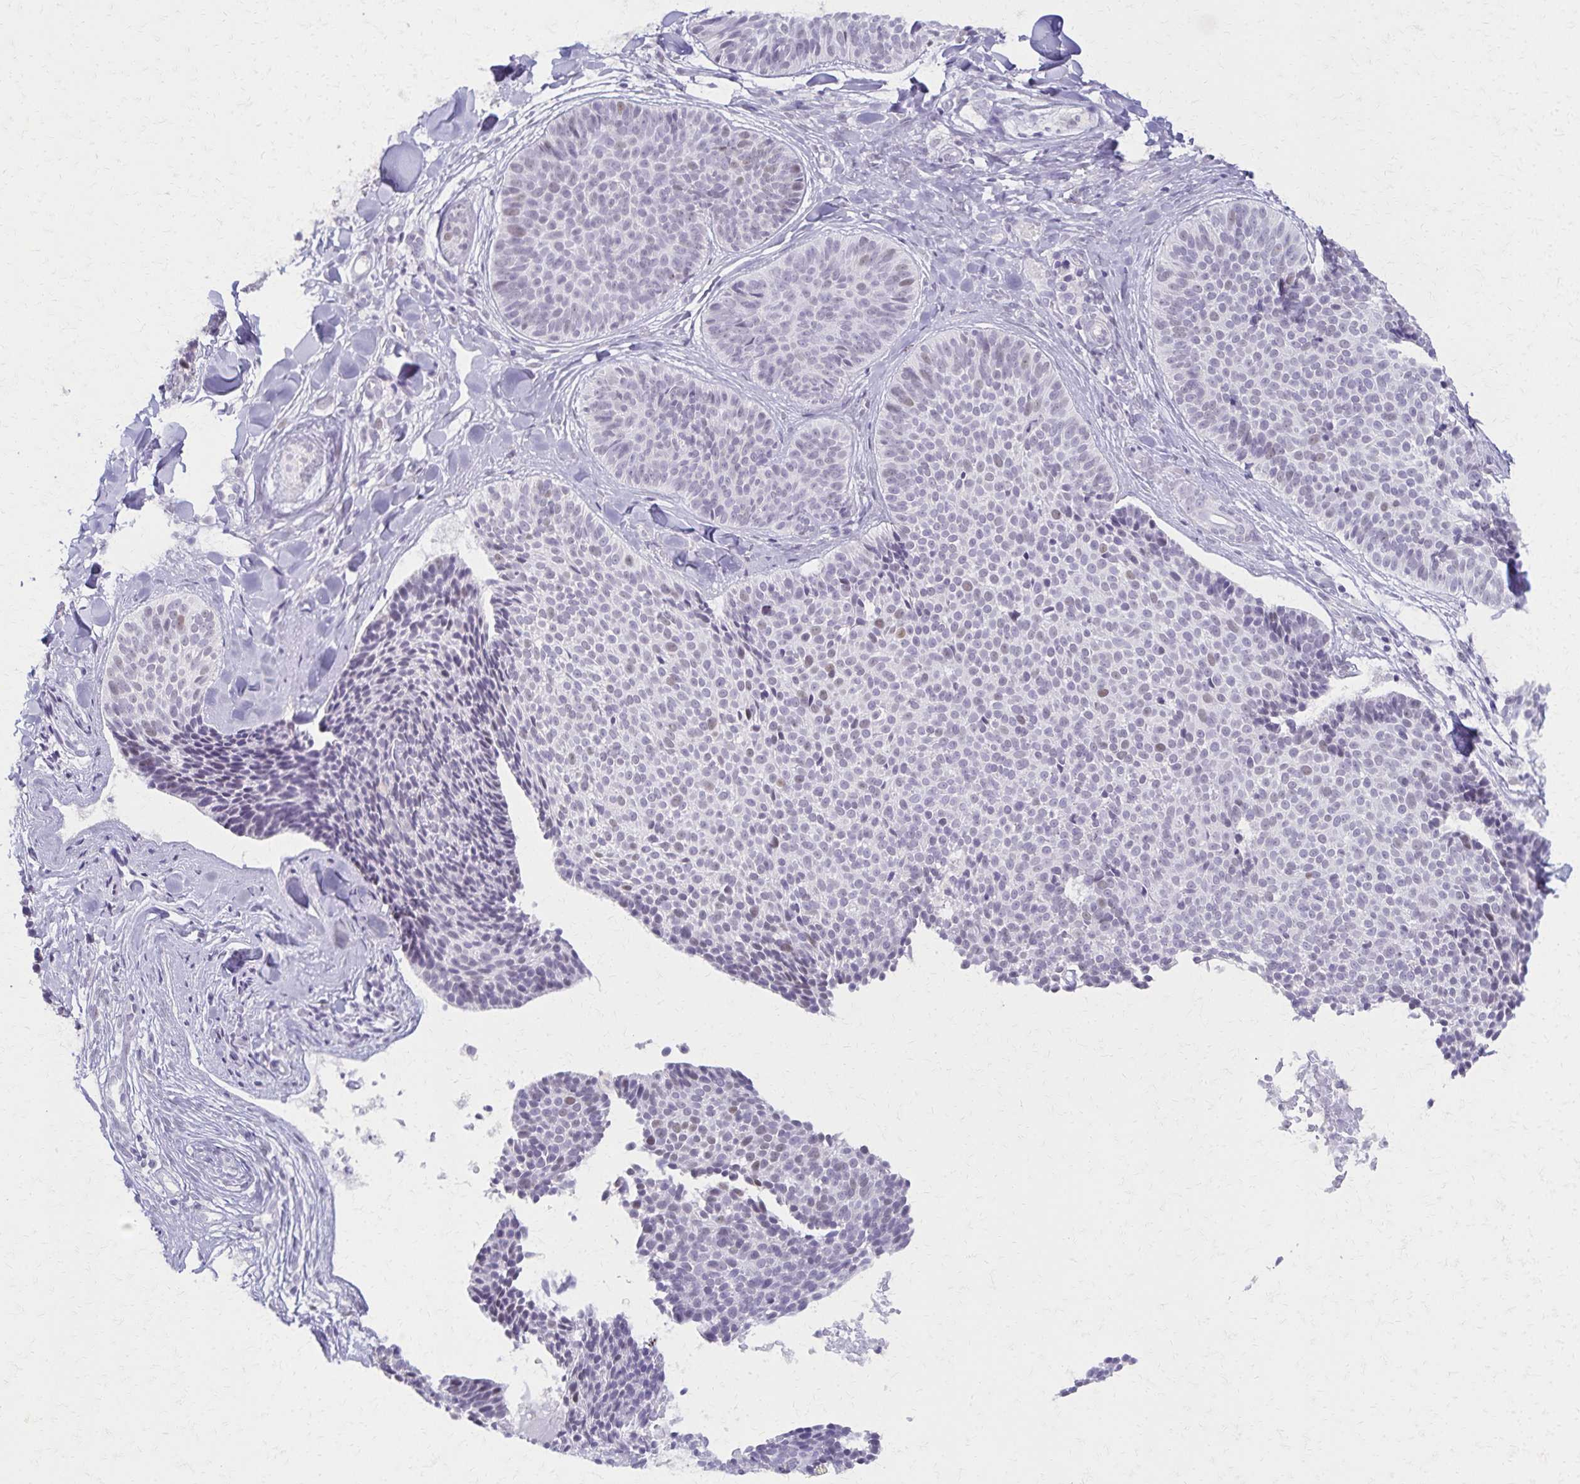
{"staining": {"intensity": "negative", "quantity": "none", "location": "none"}, "tissue": "skin cancer", "cell_type": "Tumor cells", "image_type": "cancer", "snomed": [{"axis": "morphology", "description": "Basal cell carcinoma"}, {"axis": "topography", "description": "Skin"}], "caption": "Immunohistochemistry of skin cancer (basal cell carcinoma) reveals no expression in tumor cells.", "gene": "MORC4", "patient": {"sex": "male", "age": 82}}